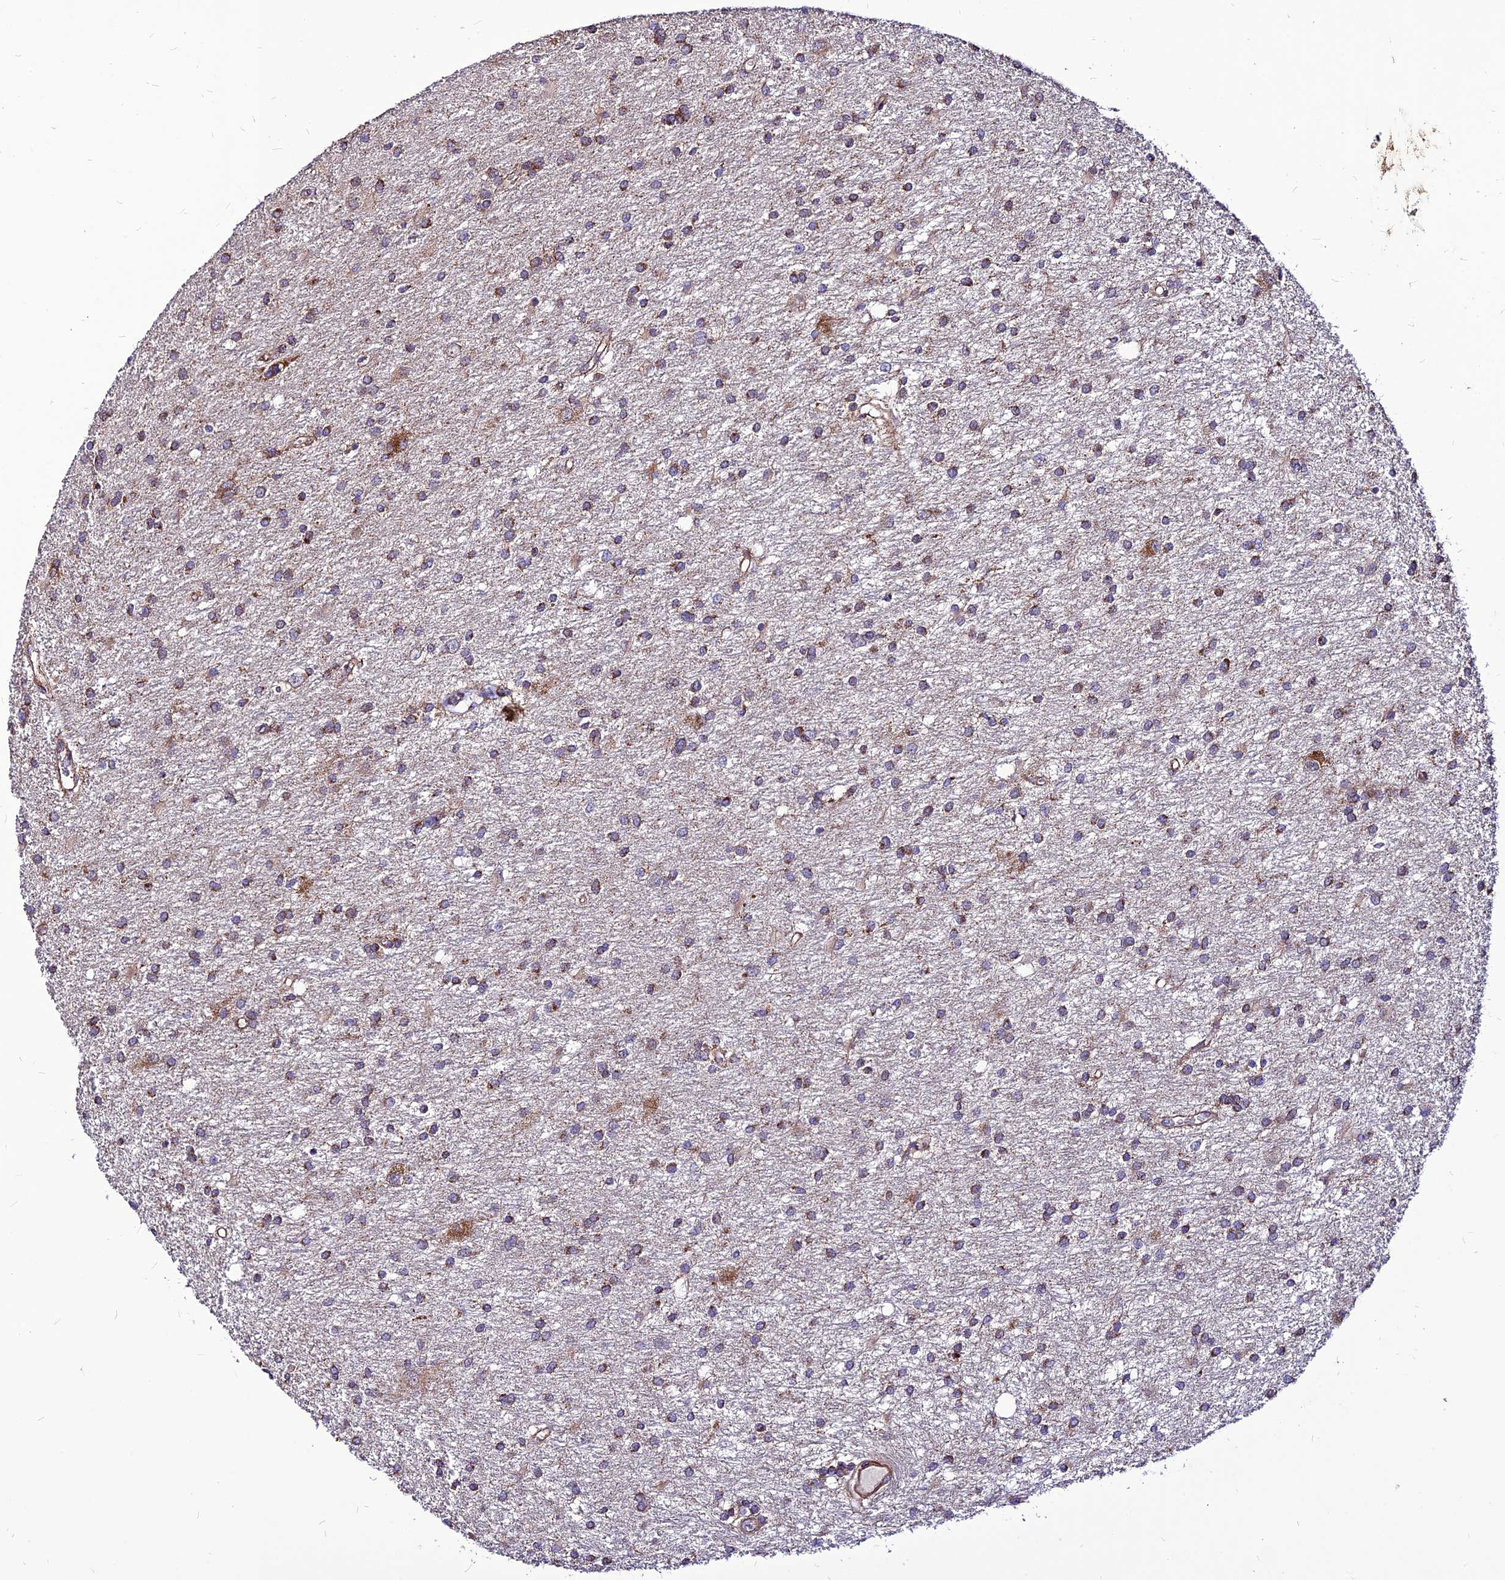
{"staining": {"intensity": "moderate", "quantity": "<25%", "location": "cytoplasmic/membranous"}, "tissue": "glioma", "cell_type": "Tumor cells", "image_type": "cancer", "snomed": [{"axis": "morphology", "description": "Glioma, malignant, High grade"}, {"axis": "topography", "description": "Brain"}], "caption": "IHC of glioma shows low levels of moderate cytoplasmic/membranous positivity in approximately <25% of tumor cells.", "gene": "ECI1", "patient": {"sex": "female", "age": 50}}